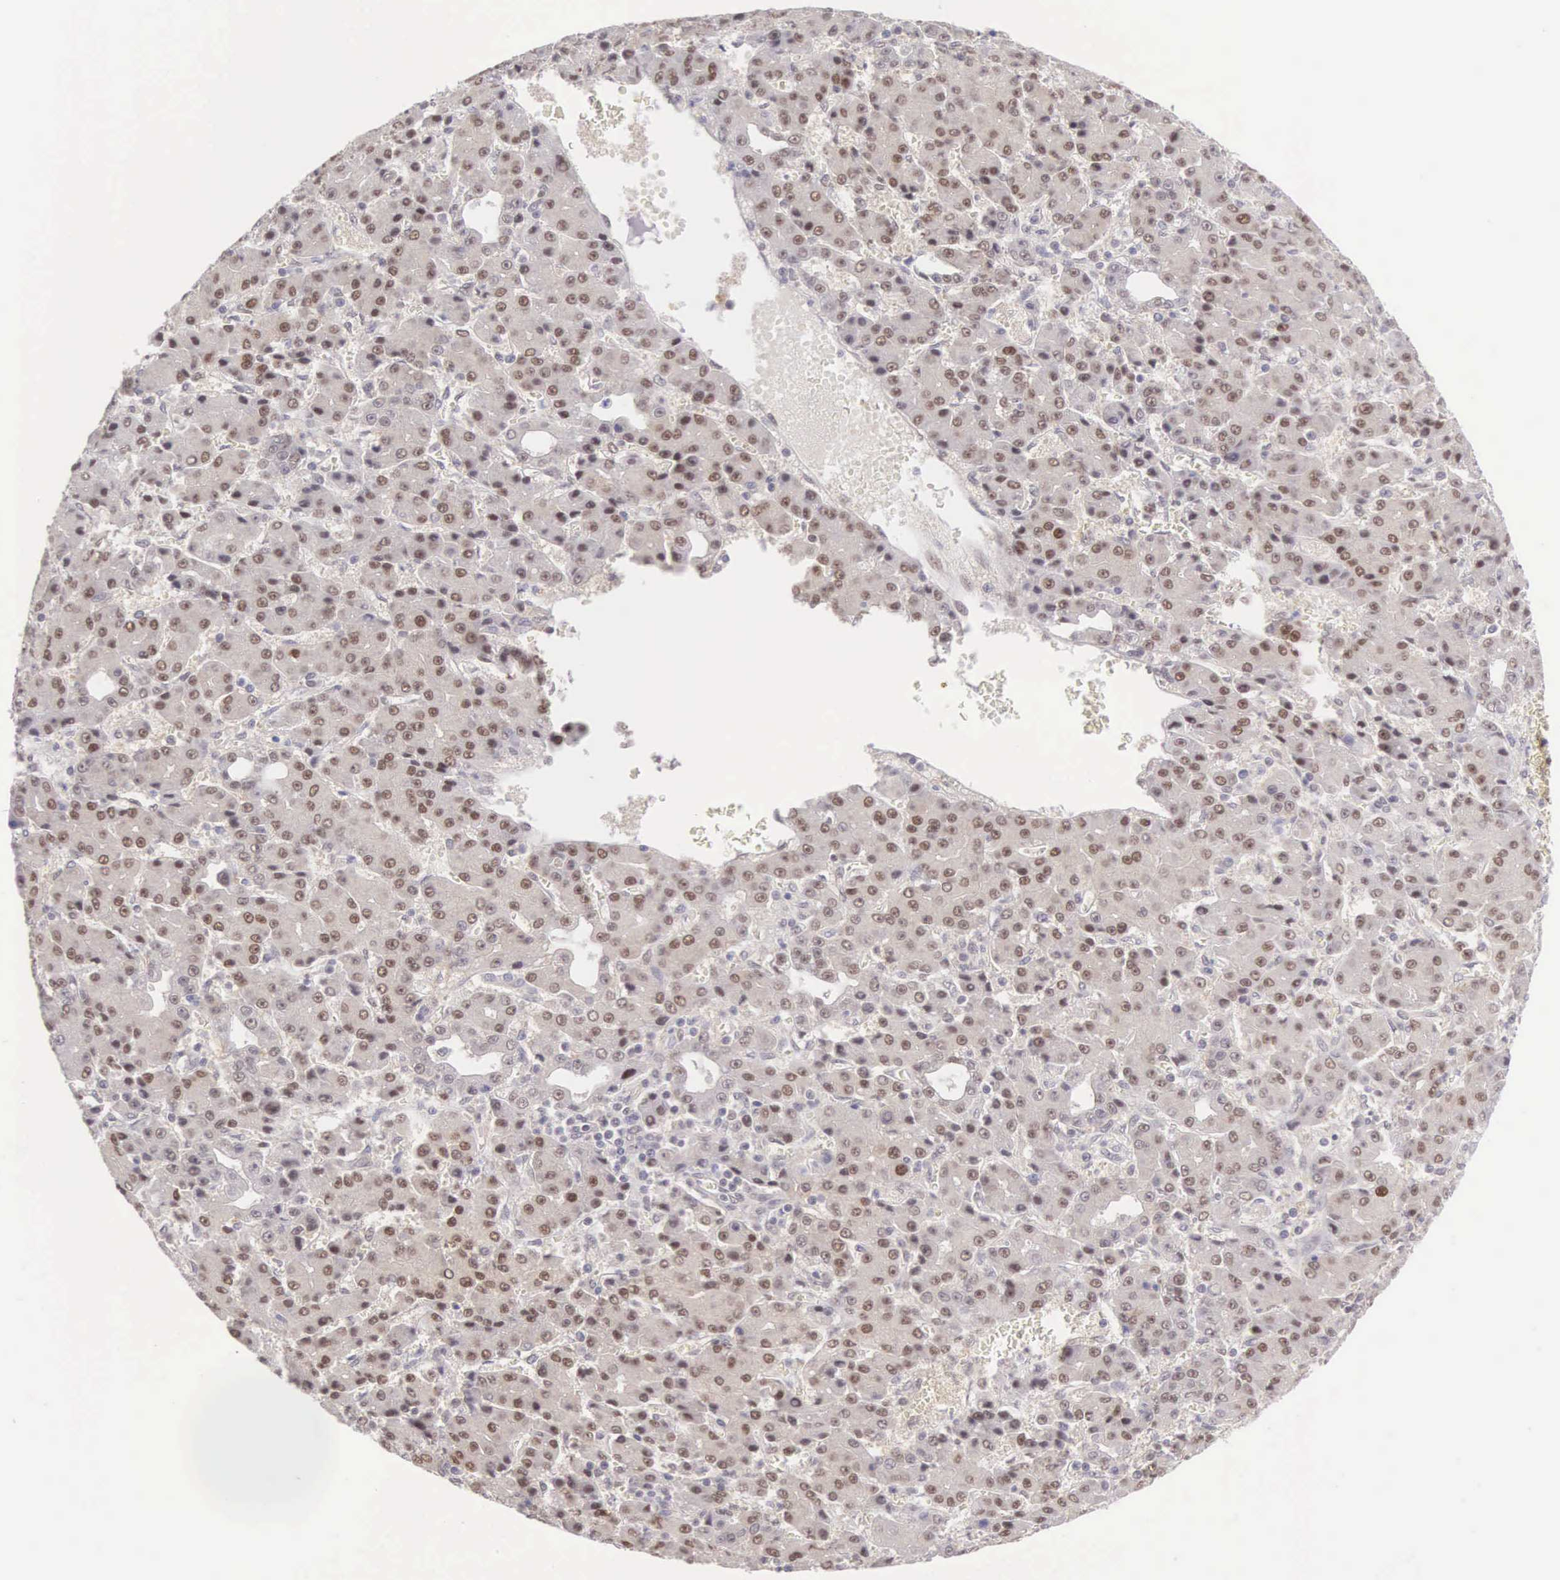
{"staining": {"intensity": "moderate", "quantity": "25%-75%", "location": "nuclear"}, "tissue": "liver cancer", "cell_type": "Tumor cells", "image_type": "cancer", "snomed": [{"axis": "morphology", "description": "Carcinoma, Hepatocellular, NOS"}, {"axis": "topography", "description": "Liver"}], "caption": "IHC of human hepatocellular carcinoma (liver) exhibits medium levels of moderate nuclear expression in approximately 25%-75% of tumor cells.", "gene": "CCDC117", "patient": {"sex": "male", "age": 69}}